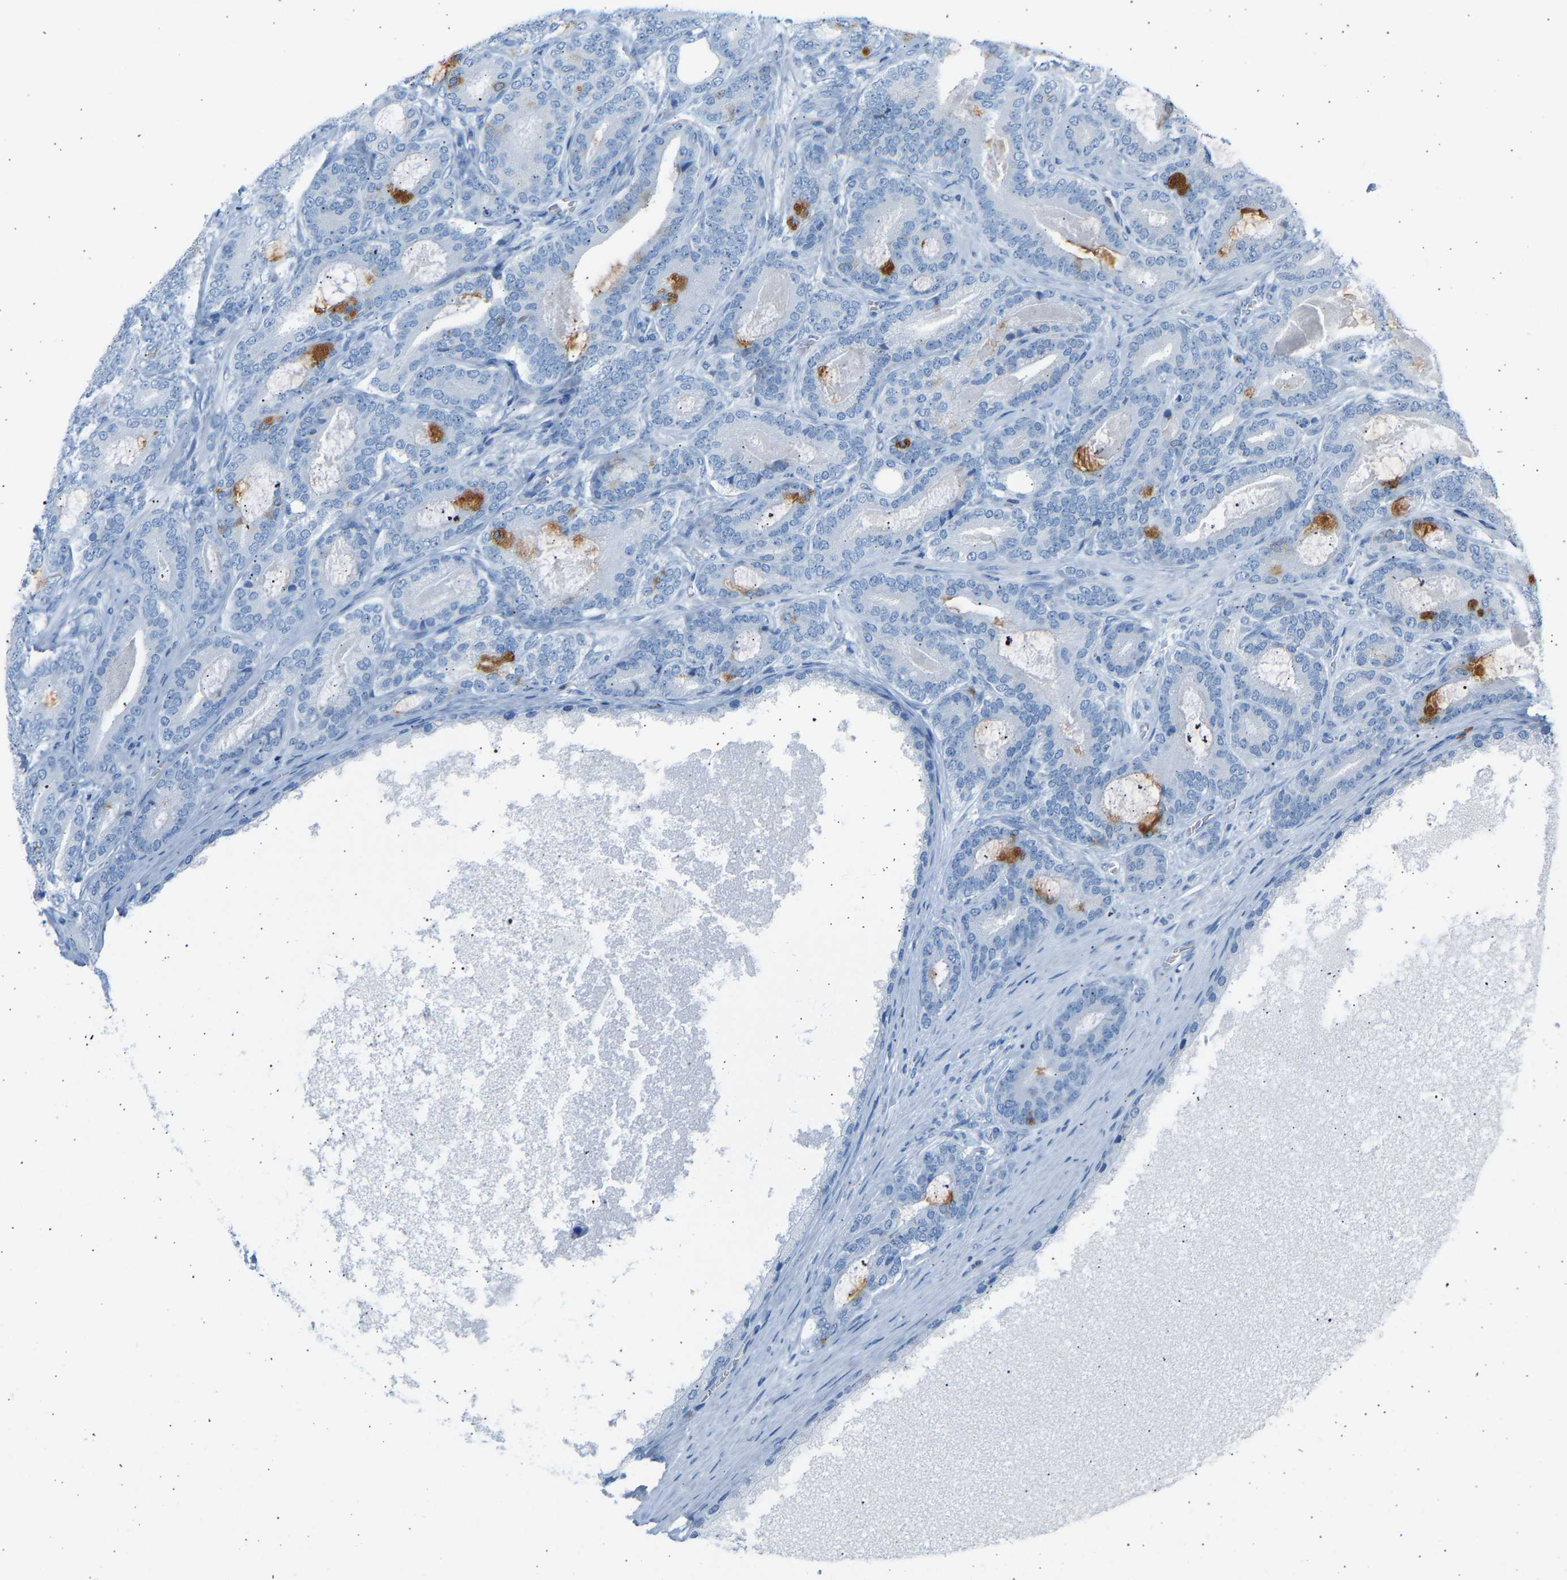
{"staining": {"intensity": "moderate", "quantity": "<25%", "location": "cytoplasmic/membranous"}, "tissue": "prostate cancer", "cell_type": "Tumor cells", "image_type": "cancer", "snomed": [{"axis": "morphology", "description": "Adenocarcinoma, High grade"}, {"axis": "topography", "description": "Prostate"}], "caption": "The histopathology image displays staining of prostate cancer (high-grade adenocarcinoma), revealing moderate cytoplasmic/membranous protein positivity (brown color) within tumor cells.", "gene": "GNAS", "patient": {"sex": "male", "age": 60}}